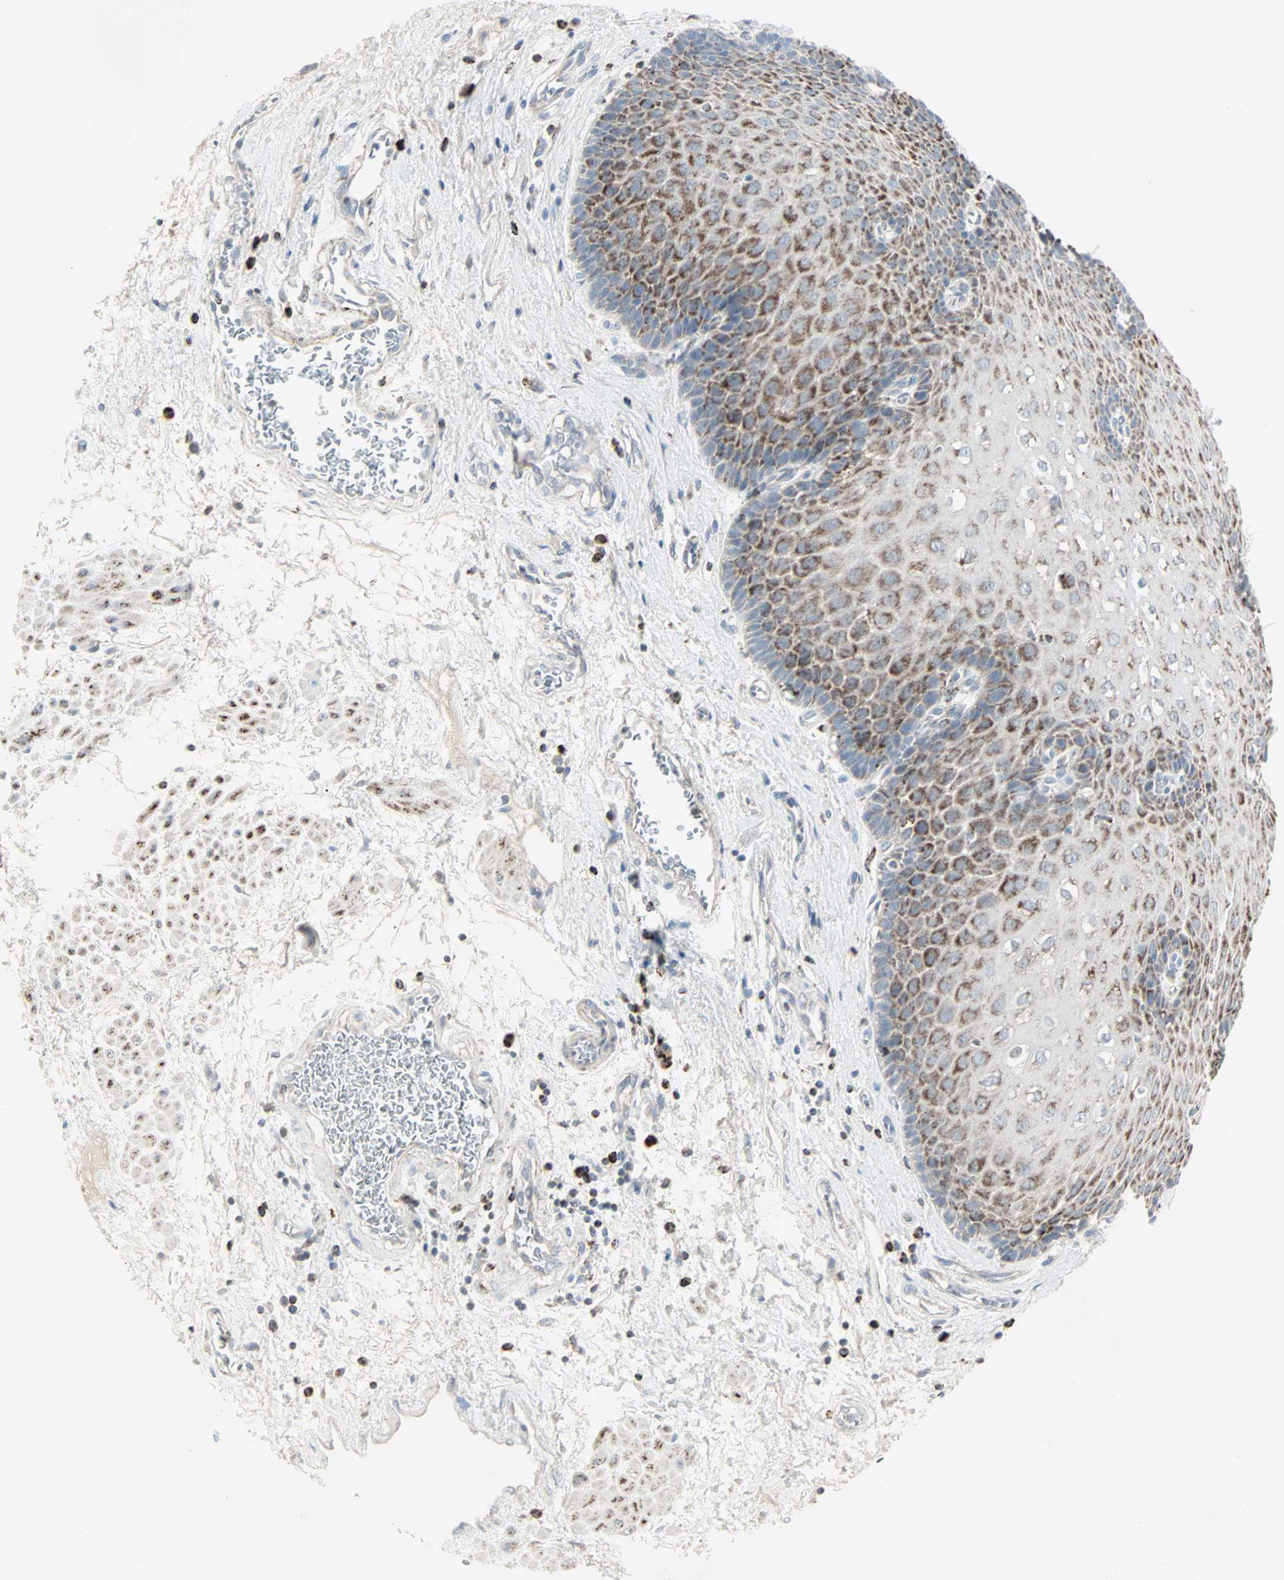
{"staining": {"intensity": "strong", "quantity": ">75%", "location": "cytoplasmic/membranous"}, "tissue": "esophagus", "cell_type": "Squamous epithelial cells", "image_type": "normal", "snomed": [{"axis": "morphology", "description": "Normal tissue, NOS"}, {"axis": "topography", "description": "Esophagus"}], "caption": "Immunohistochemistry (IHC) staining of benign esophagus, which shows high levels of strong cytoplasmic/membranous staining in about >75% of squamous epithelial cells indicating strong cytoplasmic/membranous protein staining. The staining was performed using DAB (3,3'-diaminobenzidine) (brown) for protein detection and nuclei were counterstained in hematoxylin (blue).", "gene": "IDH2", "patient": {"sex": "male", "age": 48}}